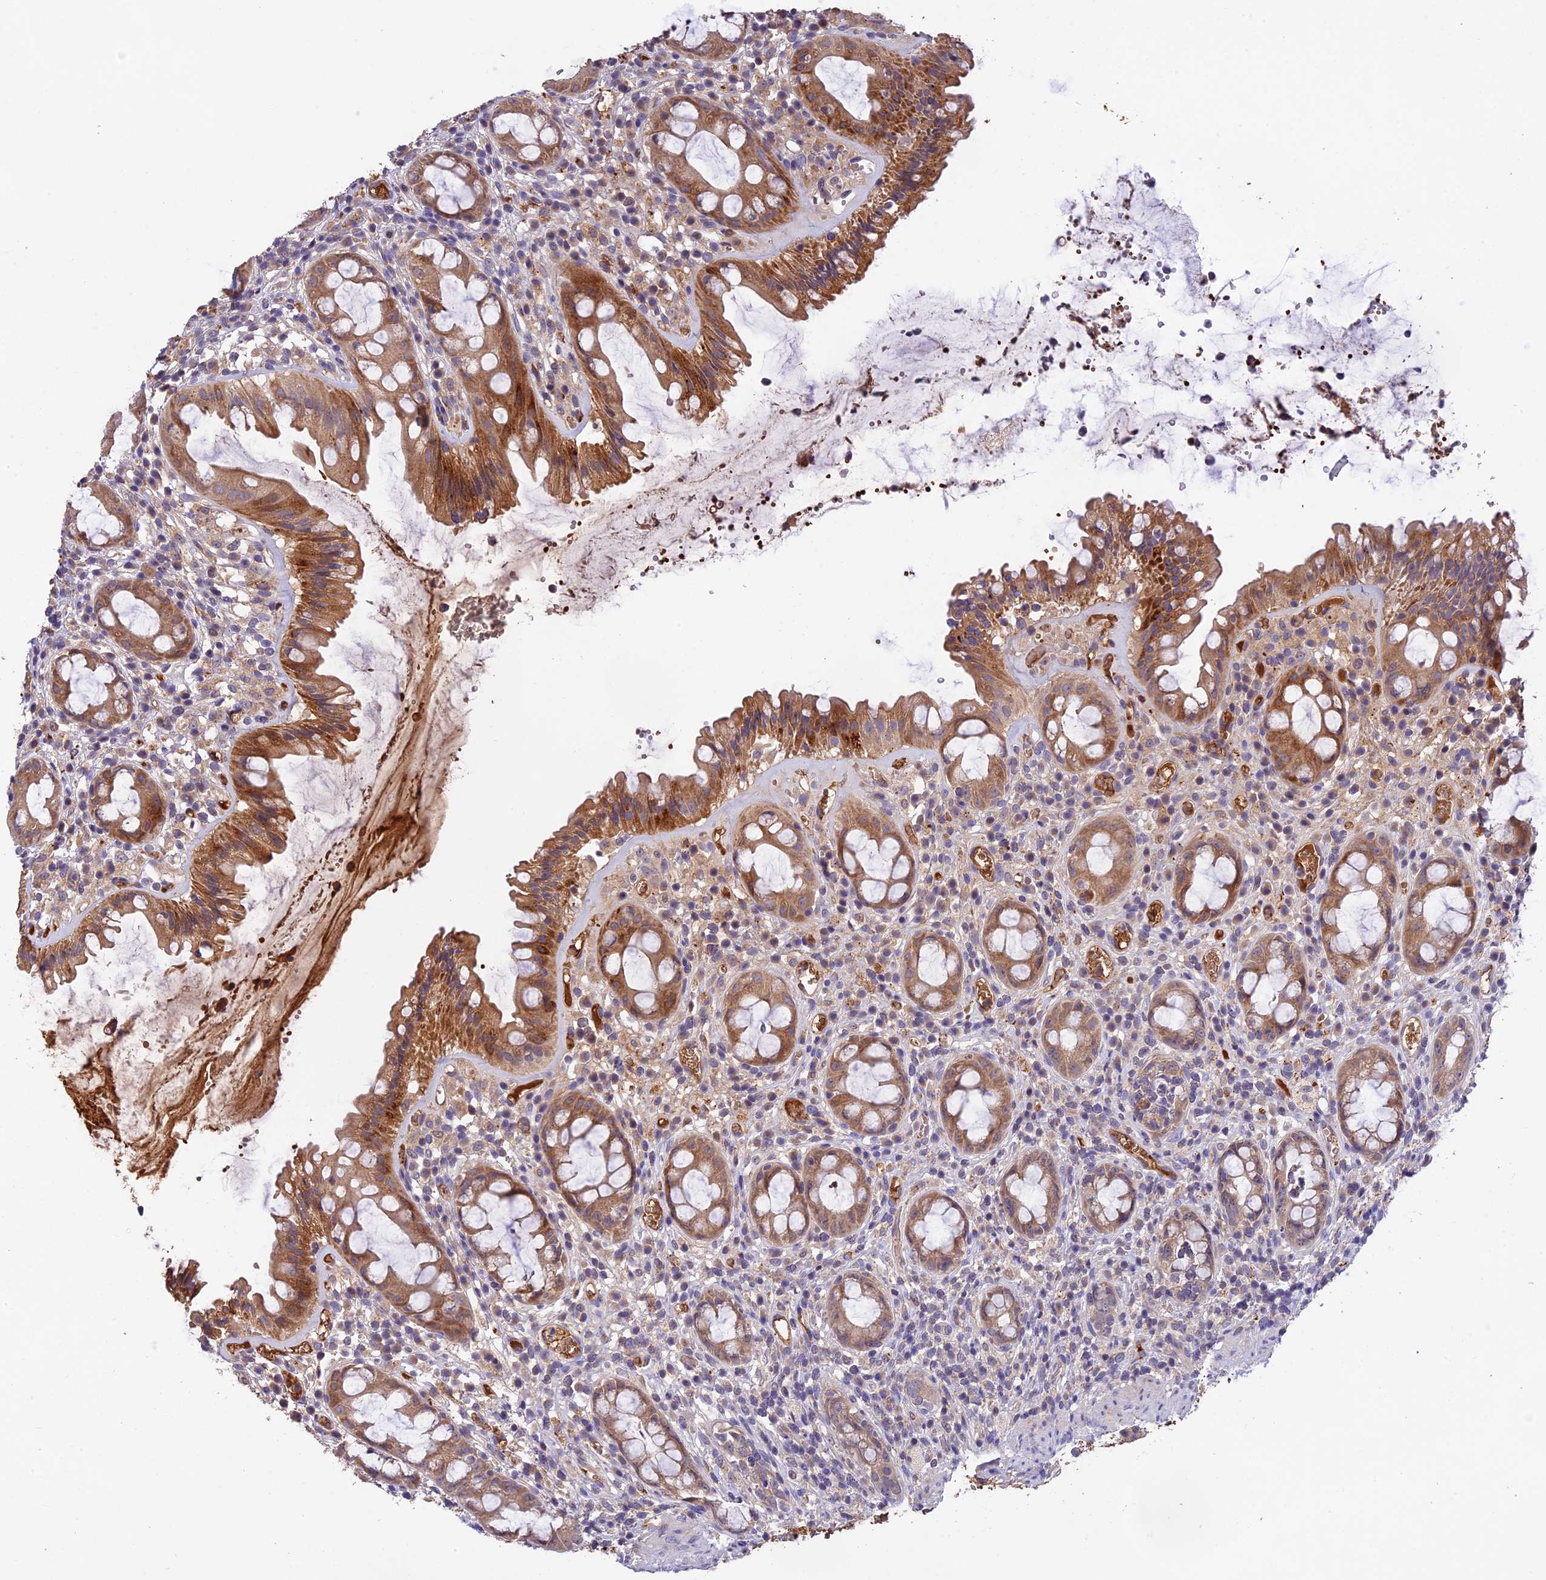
{"staining": {"intensity": "moderate", "quantity": ">75%", "location": "cytoplasmic/membranous"}, "tissue": "rectum", "cell_type": "Glandular cells", "image_type": "normal", "snomed": [{"axis": "morphology", "description": "Normal tissue, NOS"}, {"axis": "topography", "description": "Rectum"}], "caption": "Normal rectum reveals moderate cytoplasmic/membranous expression in approximately >75% of glandular cells, visualized by immunohistochemistry.", "gene": "PHAF1", "patient": {"sex": "female", "age": 57}}